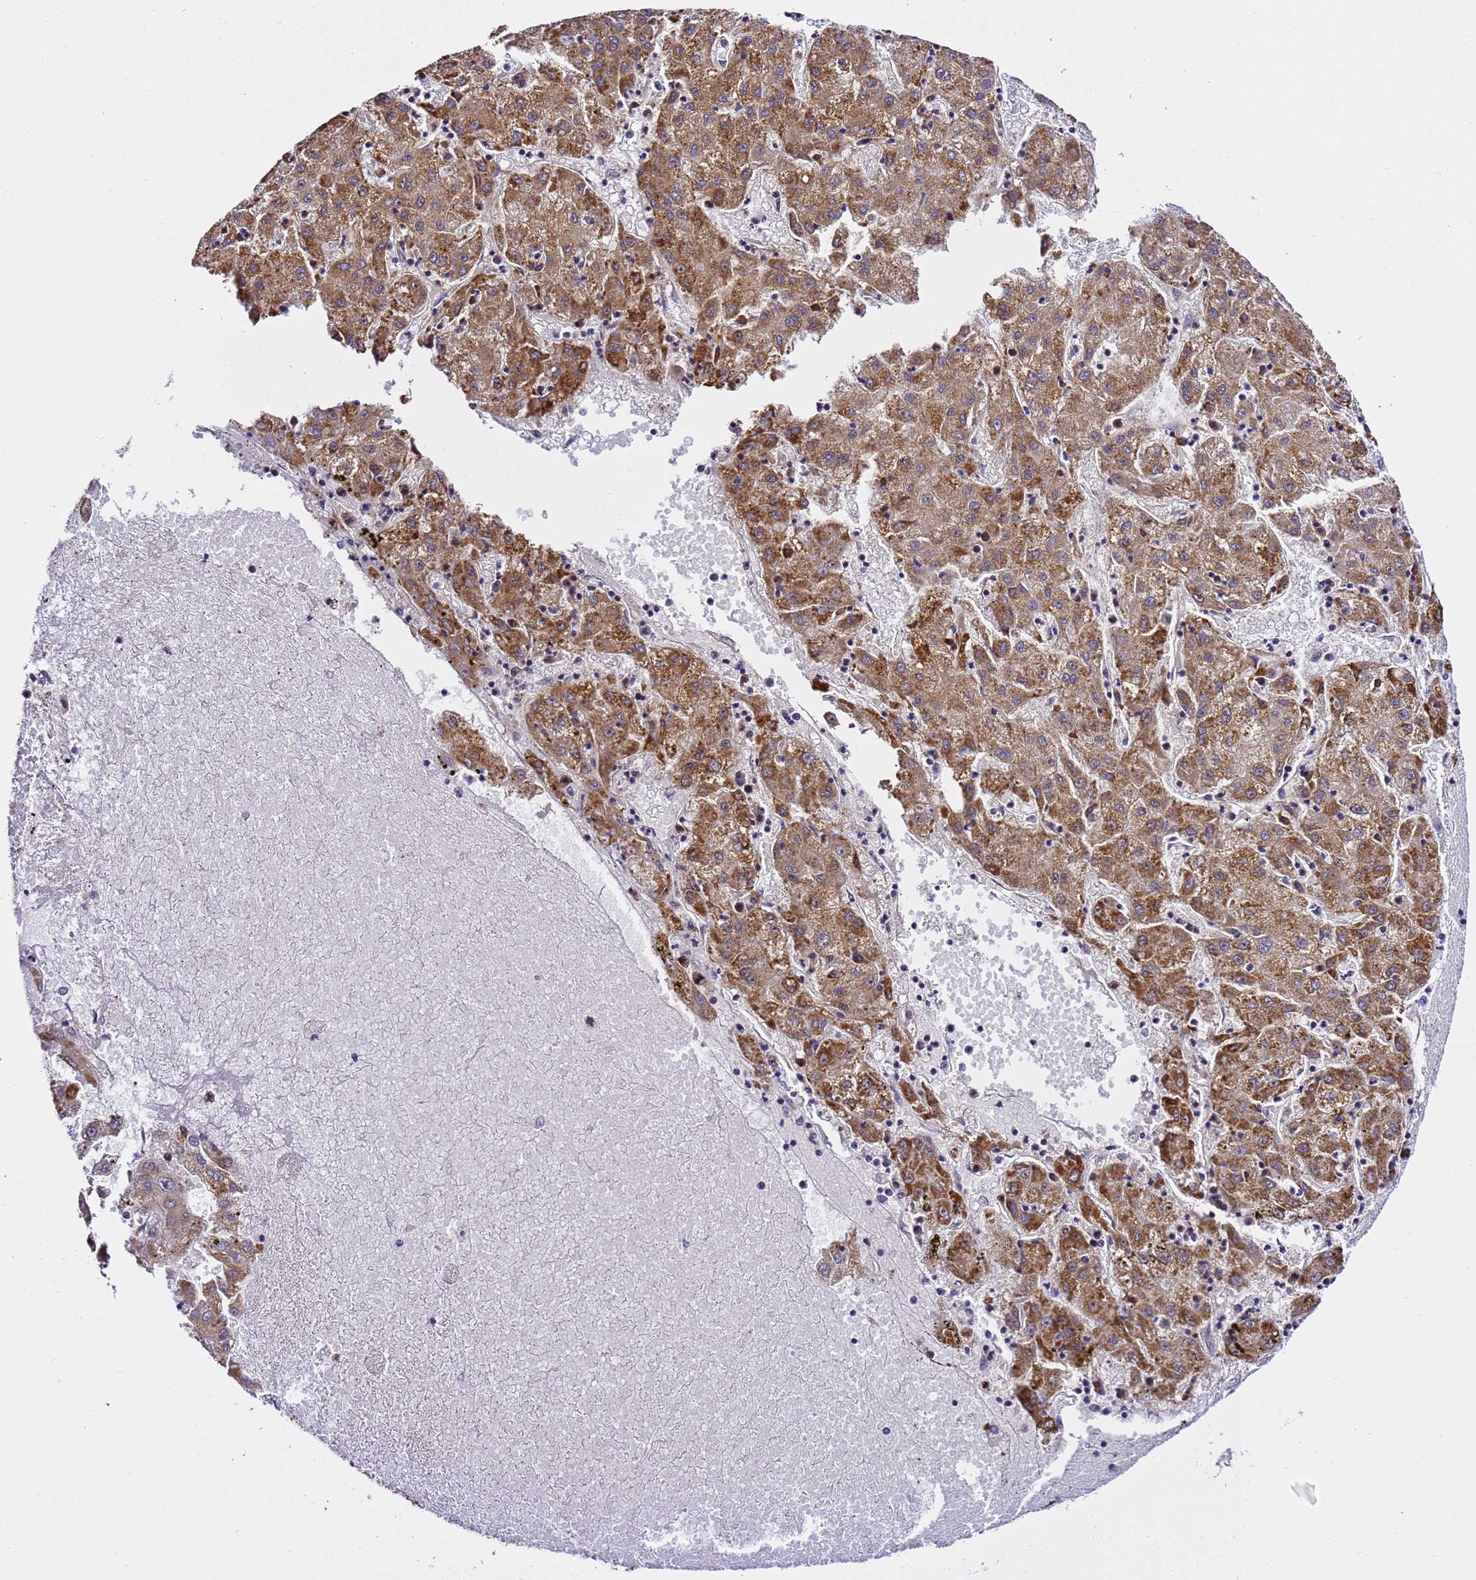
{"staining": {"intensity": "moderate", "quantity": ">75%", "location": "cytoplasmic/membranous"}, "tissue": "liver cancer", "cell_type": "Tumor cells", "image_type": "cancer", "snomed": [{"axis": "morphology", "description": "Carcinoma, Hepatocellular, NOS"}, {"axis": "topography", "description": "Liver"}], "caption": "Immunohistochemical staining of liver cancer (hepatocellular carcinoma) exhibits medium levels of moderate cytoplasmic/membranous protein expression in approximately >75% of tumor cells. Nuclei are stained in blue.", "gene": "SLX4IP", "patient": {"sex": "male", "age": 72}}